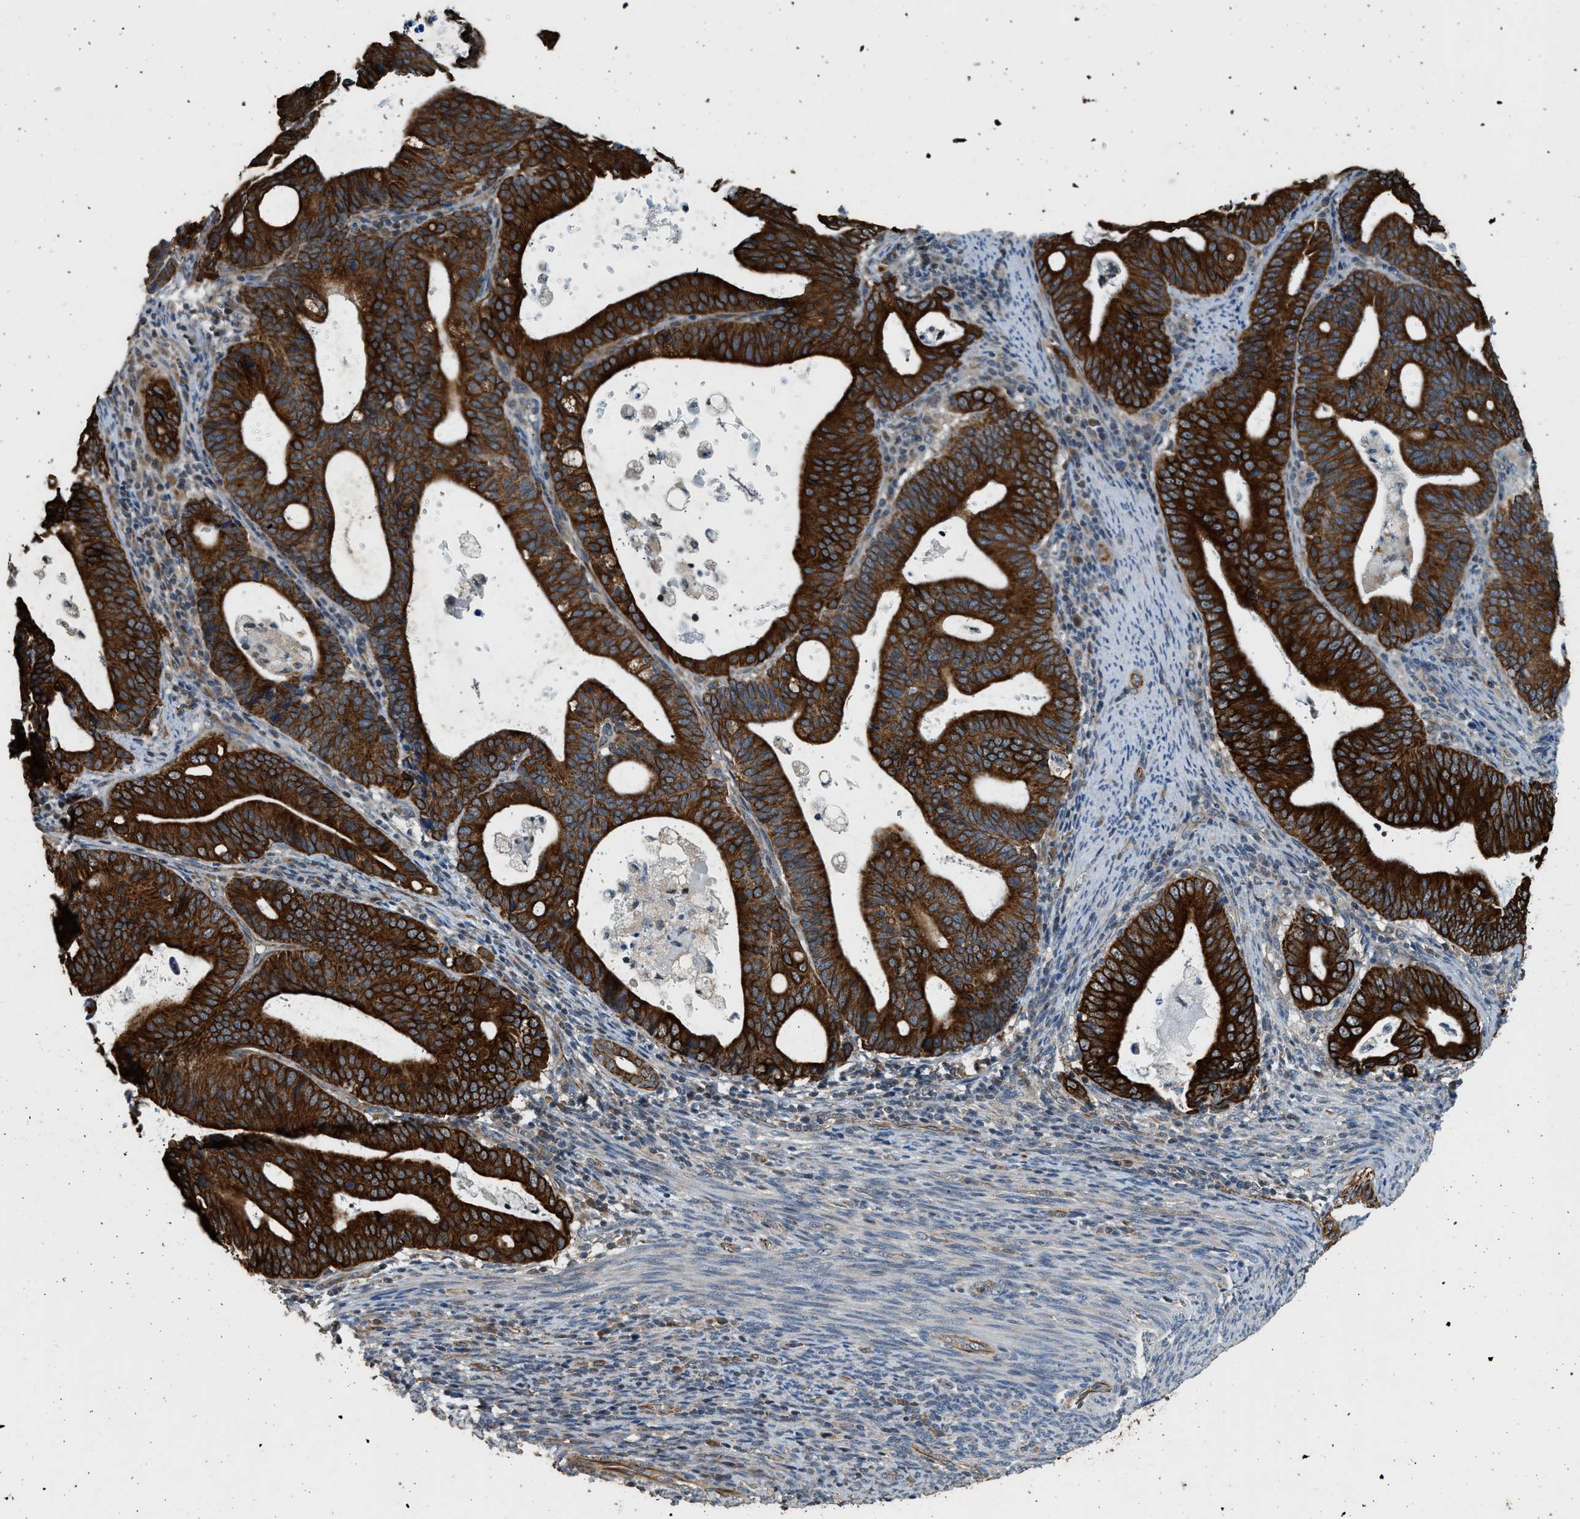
{"staining": {"intensity": "strong", "quantity": ">75%", "location": "cytoplasmic/membranous"}, "tissue": "endometrial cancer", "cell_type": "Tumor cells", "image_type": "cancer", "snomed": [{"axis": "morphology", "description": "Adenocarcinoma, NOS"}, {"axis": "topography", "description": "Uterus"}], "caption": "Immunohistochemistry (DAB) staining of human endometrial cancer (adenocarcinoma) displays strong cytoplasmic/membranous protein expression in about >75% of tumor cells. (DAB (3,3'-diaminobenzidine) = brown stain, brightfield microscopy at high magnification).", "gene": "PCLO", "patient": {"sex": "female", "age": 83}}